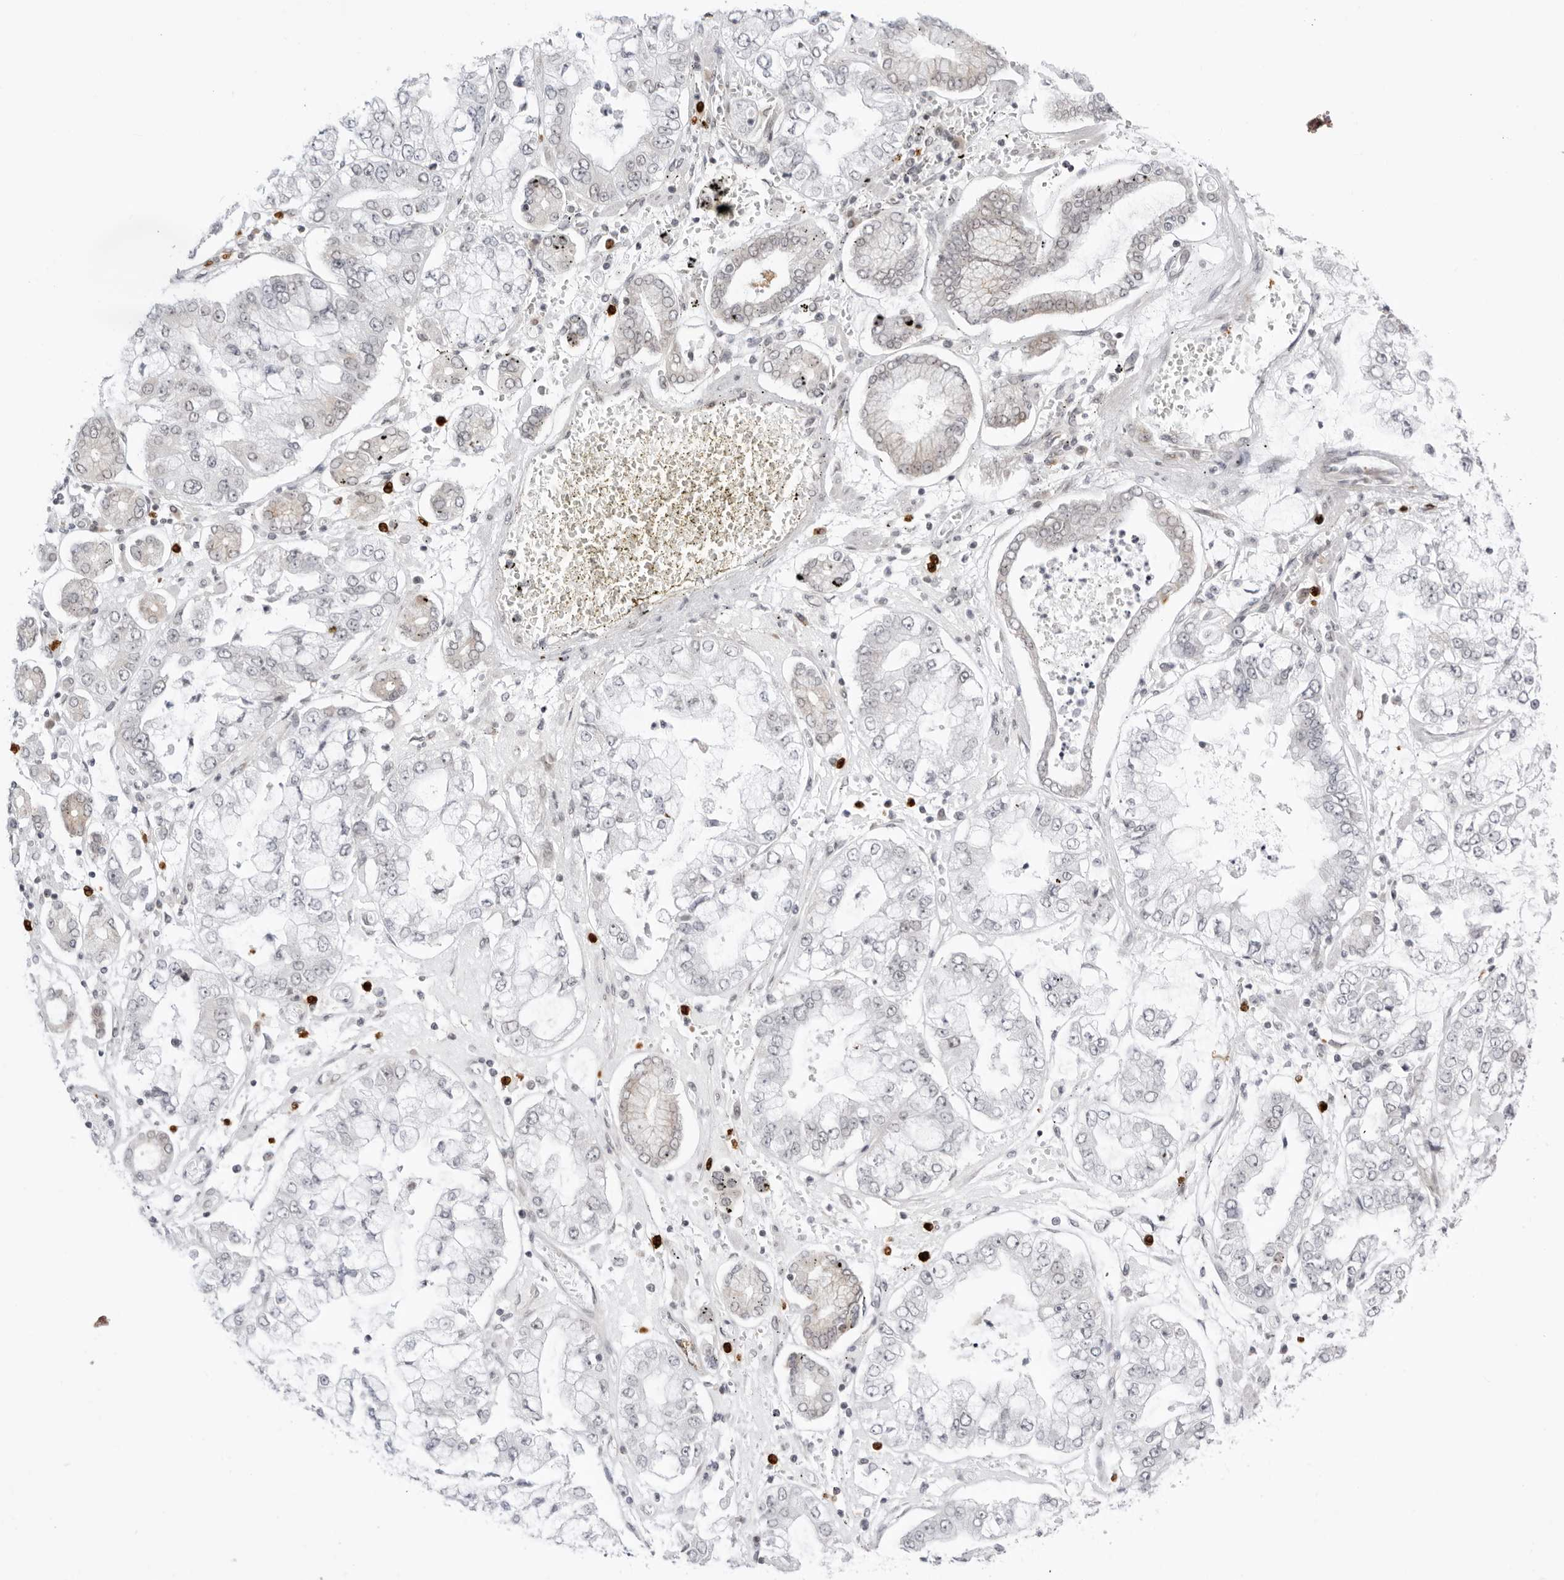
{"staining": {"intensity": "negative", "quantity": "none", "location": "none"}, "tissue": "stomach cancer", "cell_type": "Tumor cells", "image_type": "cancer", "snomed": [{"axis": "morphology", "description": "Adenocarcinoma, NOS"}, {"axis": "topography", "description": "Stomach"}], "caption": "Tumor cells show no significant positivity in stomach cancer.", "gene": "PPP2R5C", "patient": {"sex": "male", "age": 76}}